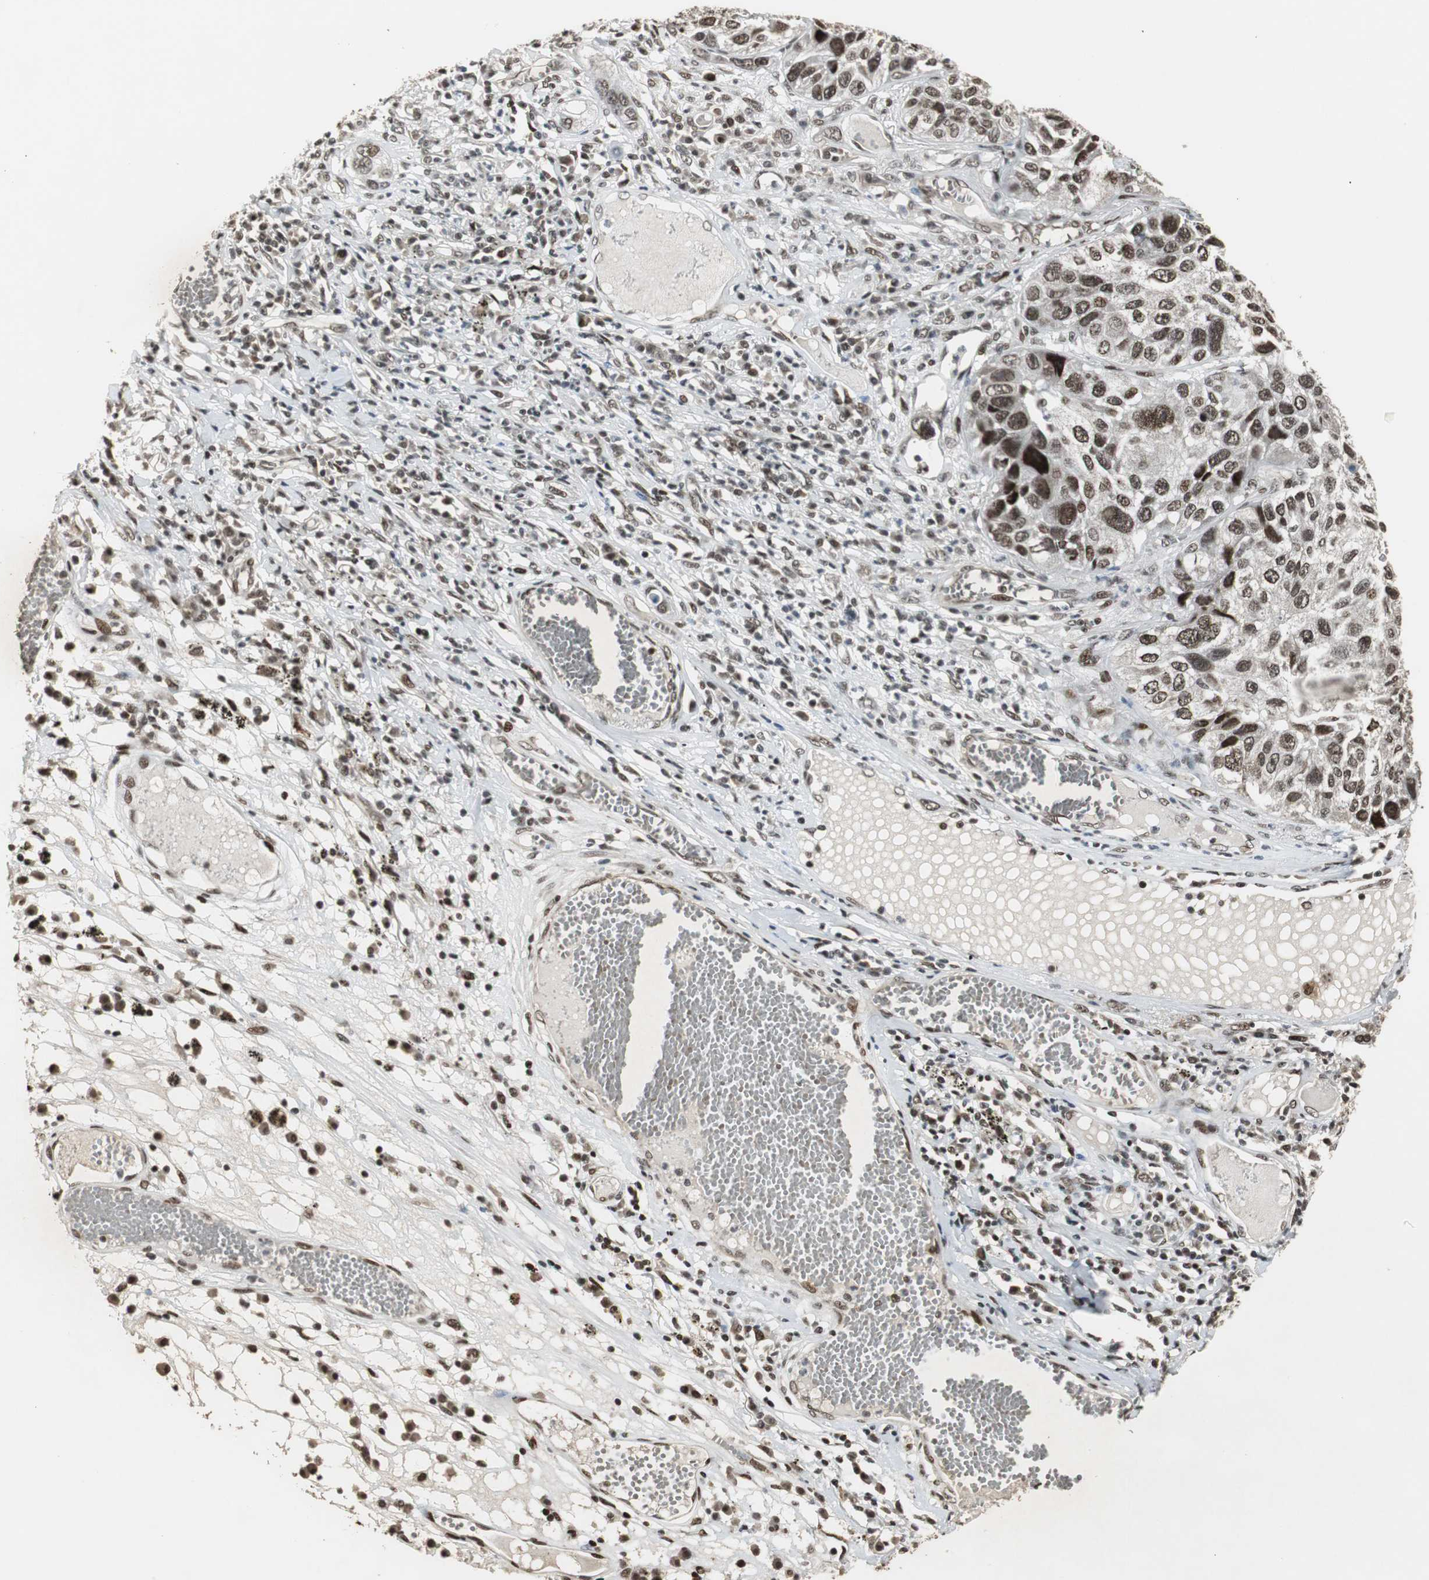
{"staining": {"intensity": "moderate", "quantity": ">75%", "location": "cytoplasmic/membranous"}, "tissue": "lung cancer", "cell_type": "Tumor cells", "image_type": "cancer", "snomed": [{"axis": "morphology", "description": "Squamous cell carcinoma, NOS"}, {"axis": "topography", "description": "Lung"}], "caption": "Lung cancer (squamous cell carcinoma) was stained to show a protein in brown. There is medium levels of moderate cytoplasmic/membranous positivity in about >75% of tumor cells.", "gene": "TAF5", "patient": {"sex": "male", "age": 71}}